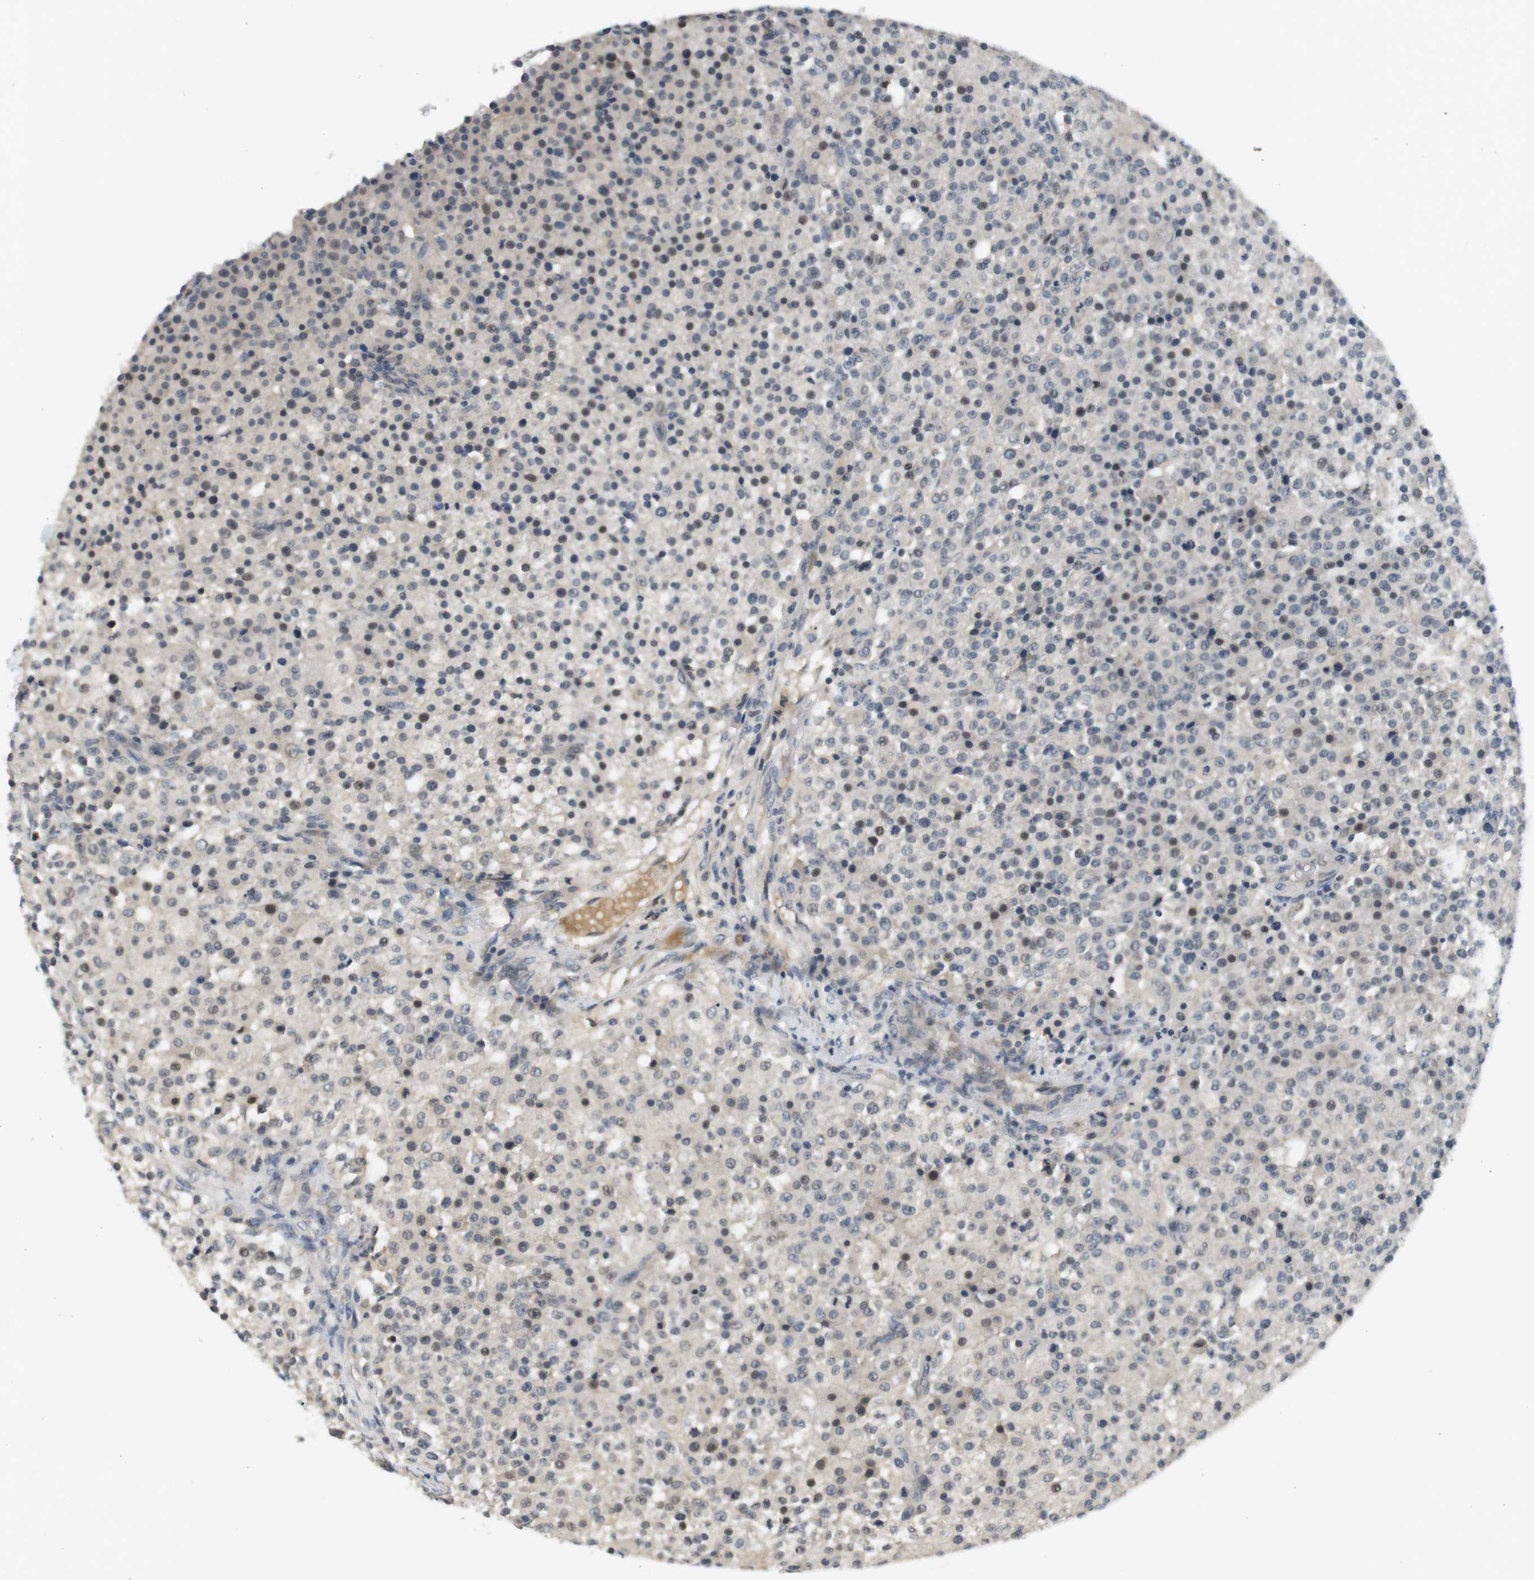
{"staining": {"intensity": "negative", "quantity": "none", "location": "none"}, "tissue": "testis cancer", "cell_type": "Tumor cells", "image_type": "cancer", "snomed": [{"axis": "morphology", "description": "Seminoma, NOS"}, {"axis": "topography", "description": "Testis"}], "caption": "DAB (3,3'-diaminobenzidine) immunohistochemical staining of testis seminoma reveals no significant expression in tumor cells.", "gene": "WNT7A", "patient": {"sex": "male", "age": 59}}